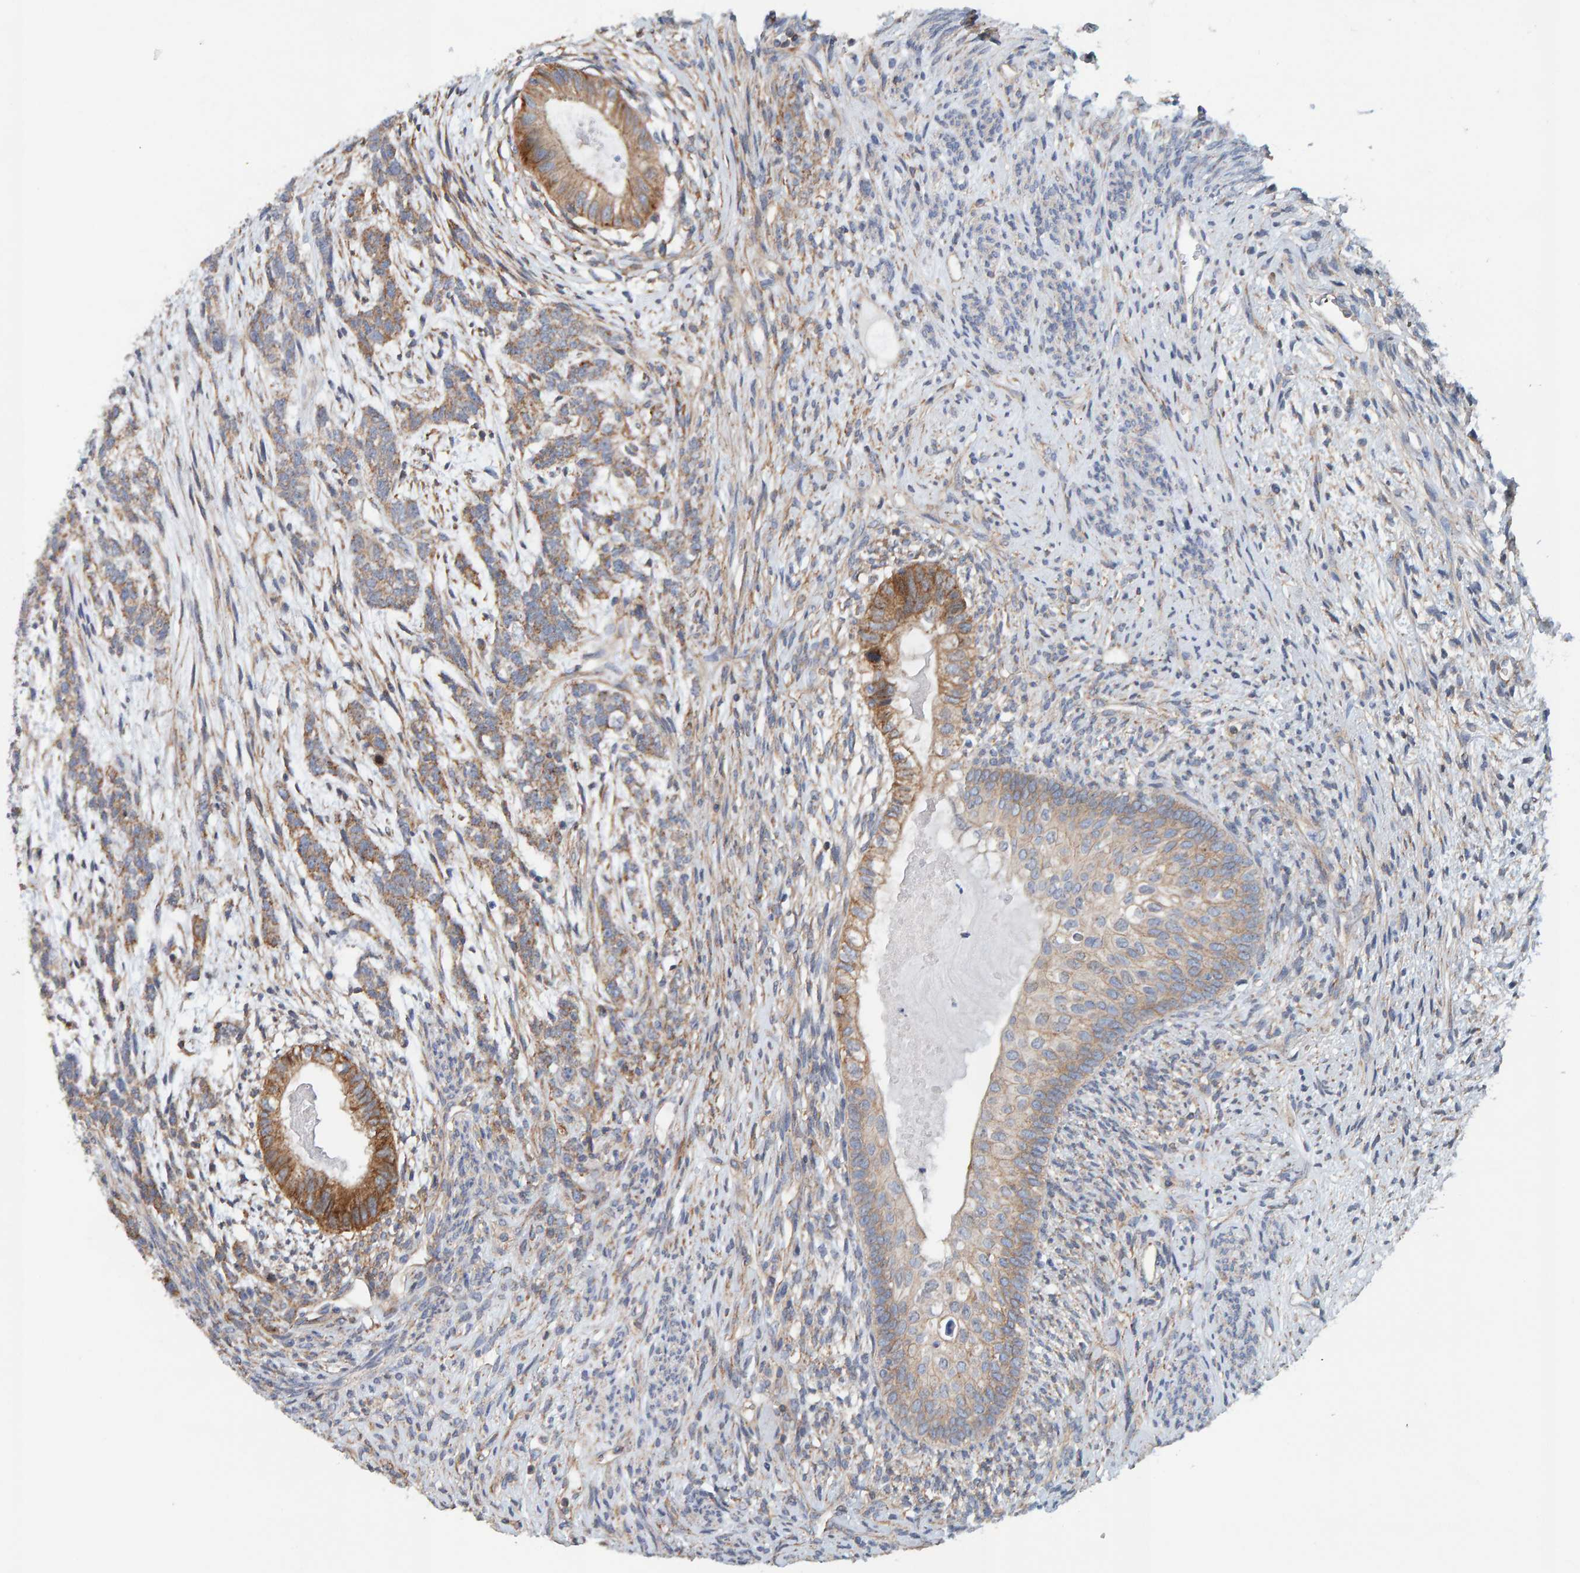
{"staining": {"intensity": "moderate", "quantity": ">75%", "location": "cytoplasmic/membranous"}, "tissue": "testis cancer", "cell_type": "Tumor cells", "image_type": "cancer", "snomed": [{"axis": "morphology", "description": "Seminoma, NOS"}, {"axis": "topography", "description": "Testis"}], "caption": "A photomicrograph of testis seminoma stained for a protein reveals moderate cytoplasmic/membranous brown staining in tumor cells. The staining was performed using DAB to visualize the protein expression in brown, while the nuclei were stained in blue with hematoxylin (Magnification: 20x).", "gene": "RGP1", "patient": {"sex": "male", "age": 28}}